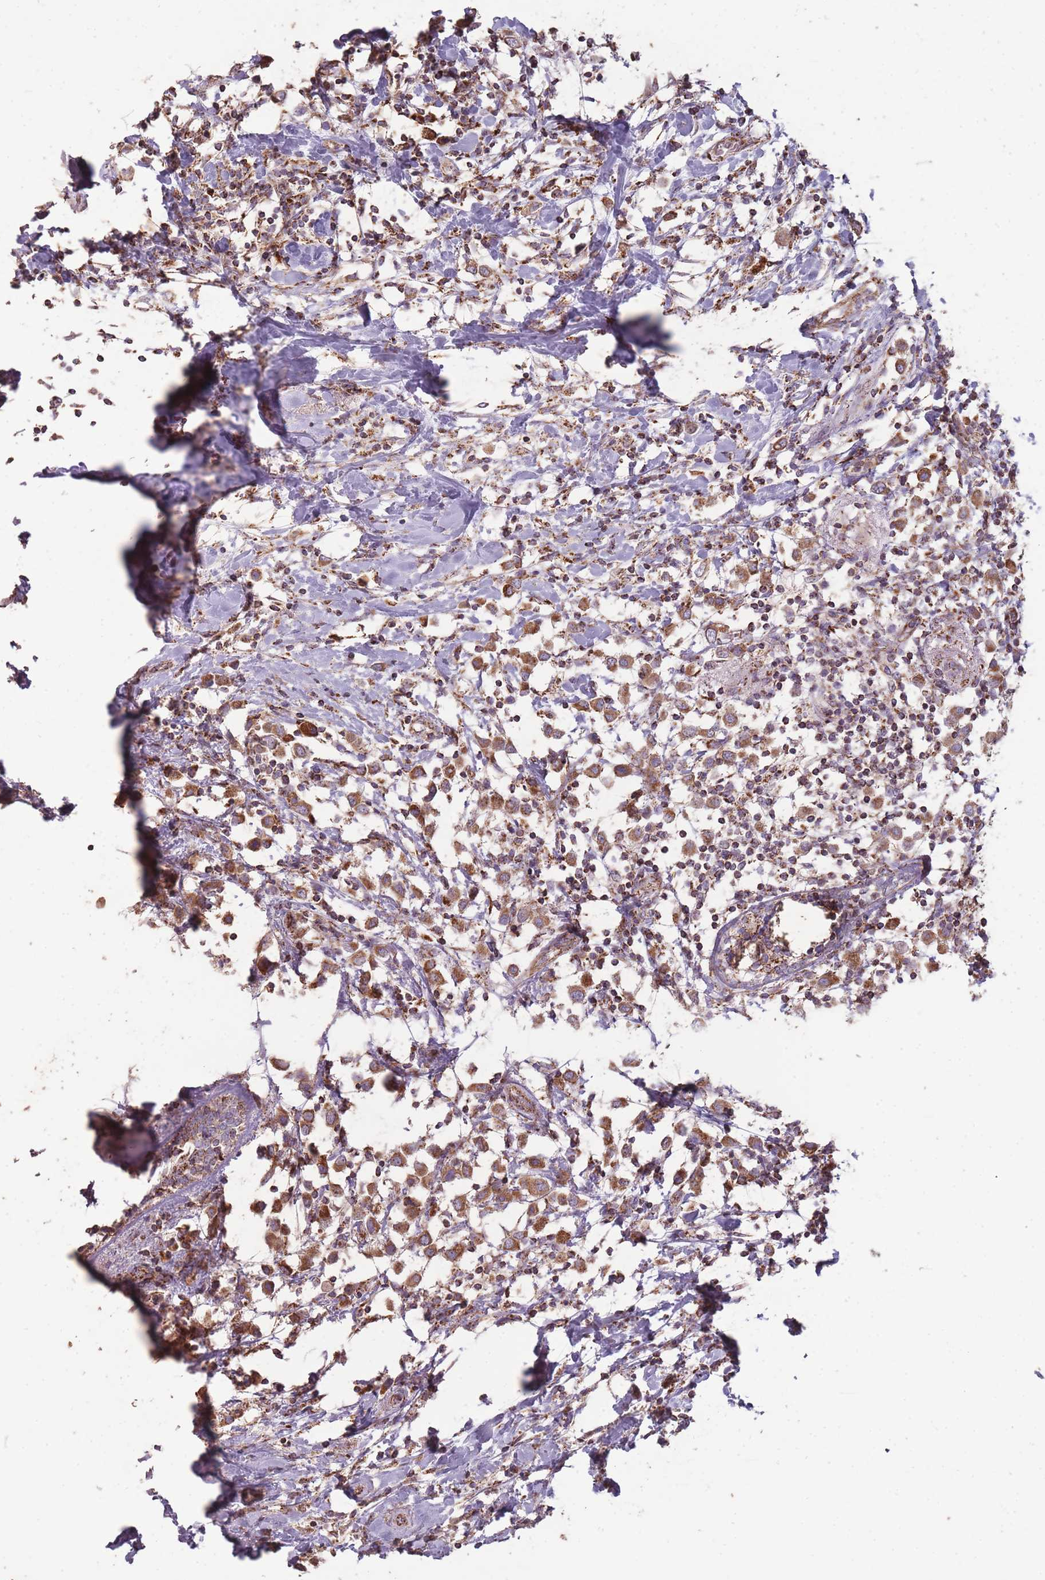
{"staining": {"intensity": "moderate", "quantity": ">75%", "location": "cytoplasmic/membranous"}, "tissue": "breast cancer", "cell_type": "Tumor cells", "image_type": "cancer", "snomed": [{"axis": "morphology", "description": "Duct carcinoma"}, {"axis": "topography", "description": "Breast"}], "caption": "Immunohistochemistry of human breast cancer shows medium levels of moderate cytoplasmic/membranous staining in approximately >75% of tumor cells.", "gene": "CNOT8", "patient": {"sex": "female", "age": 61}}